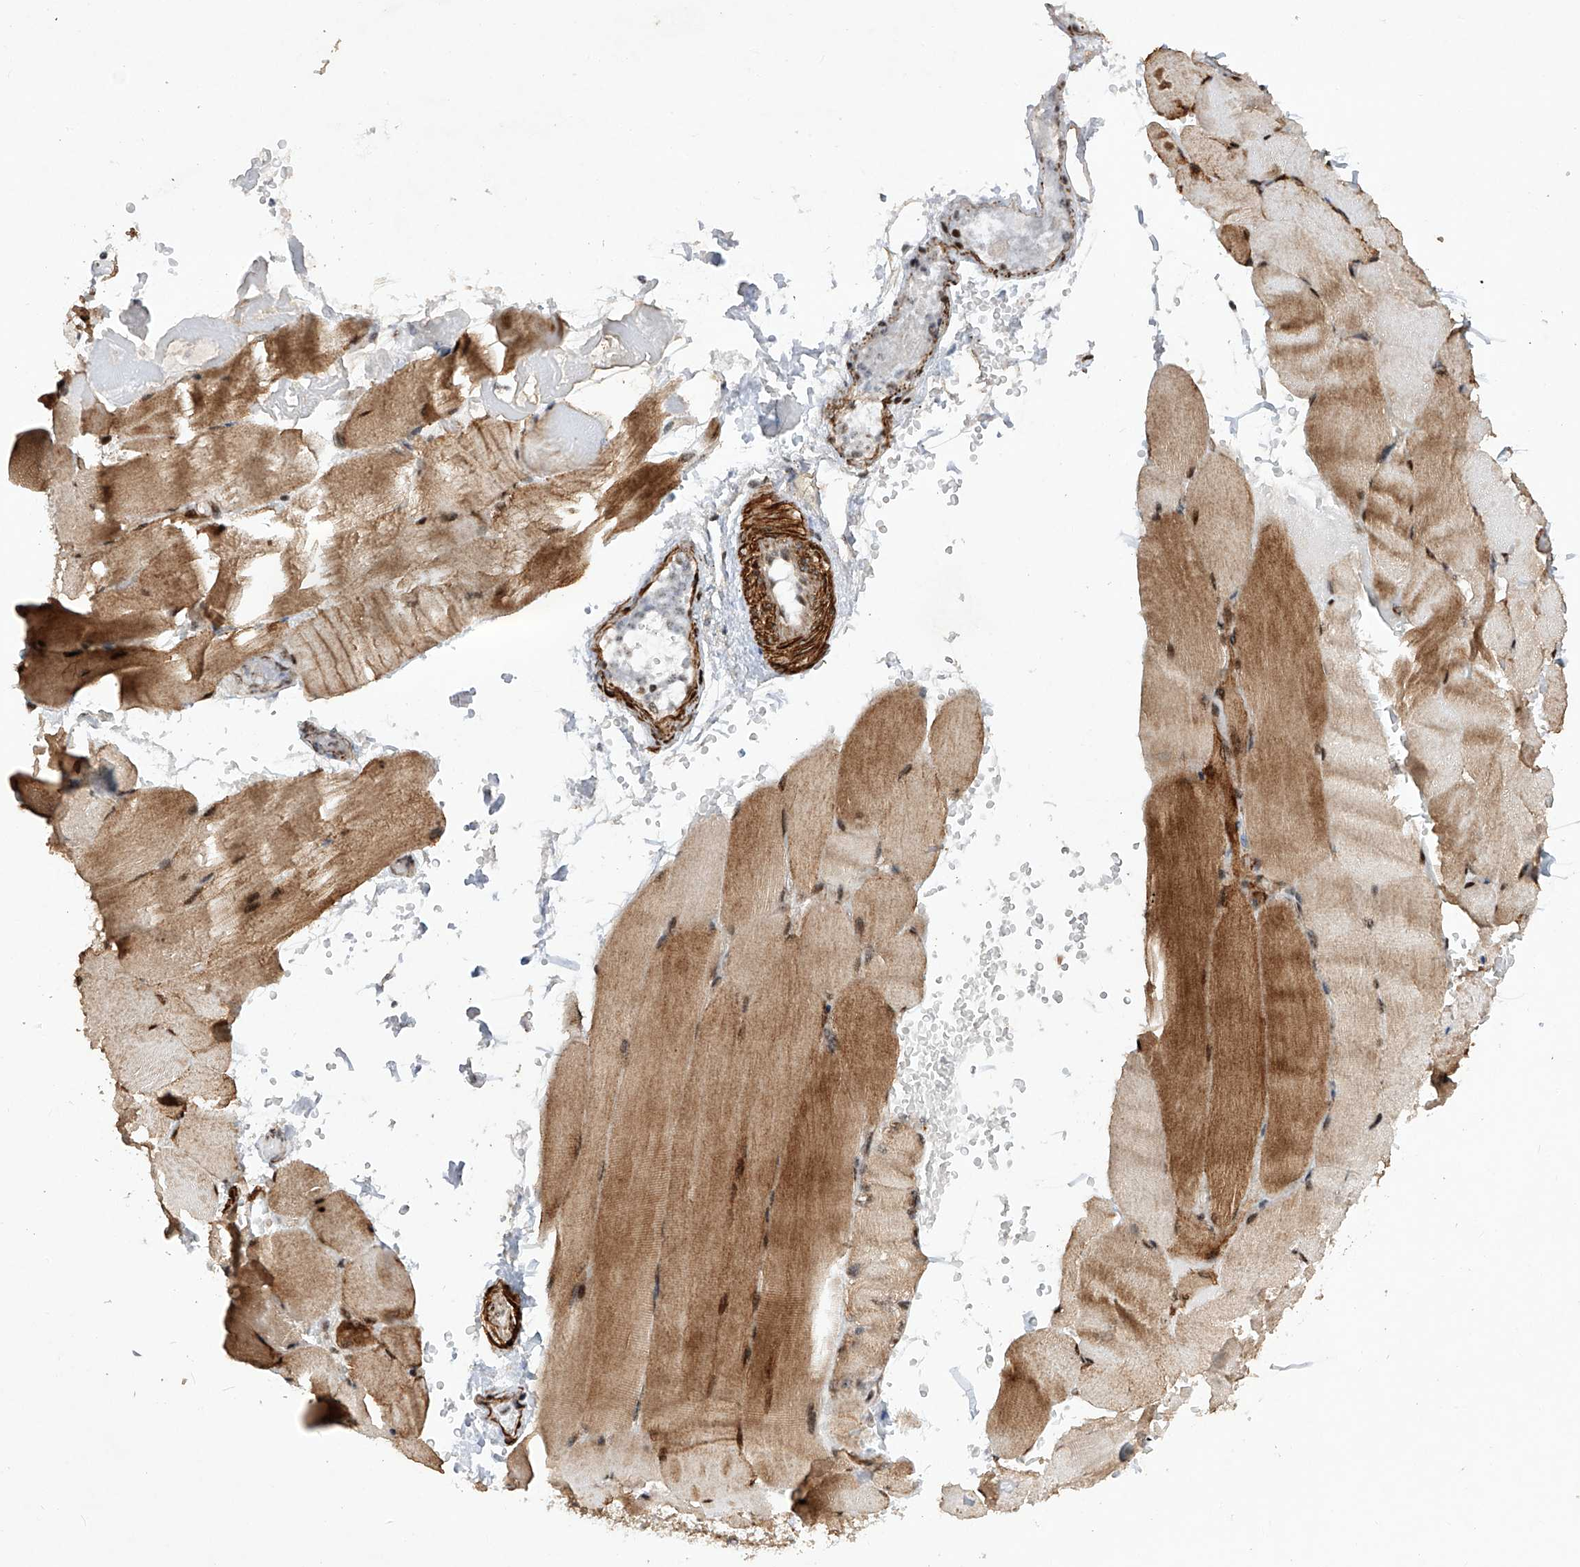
{"staining": {"intensity": "moderate", "quantity": "25%-75%", "location": "cytoplasmic/membranous,nuclear"}, "tissue": "skeletal muscle", "cell_type": "Myocytes", "image_type": "normal", "snomed": [{"axis": "morphology", "description": "Normal tissue, NOS"}, {"axis": "topography", "description": "Skeletal muscle"}, {"axis": "topography", "description": "Parathyroid gland"}], "caption": "Brown immunohistochemical staining in benign human skeletal muscle reveals moderate cytoplasmic/membranous,nuclear expression in about 25%-75% of myocytes. Nuclei are stained in blue.", "gene": "NFATC4", "patient": {"sex": "female", "age": 37}}